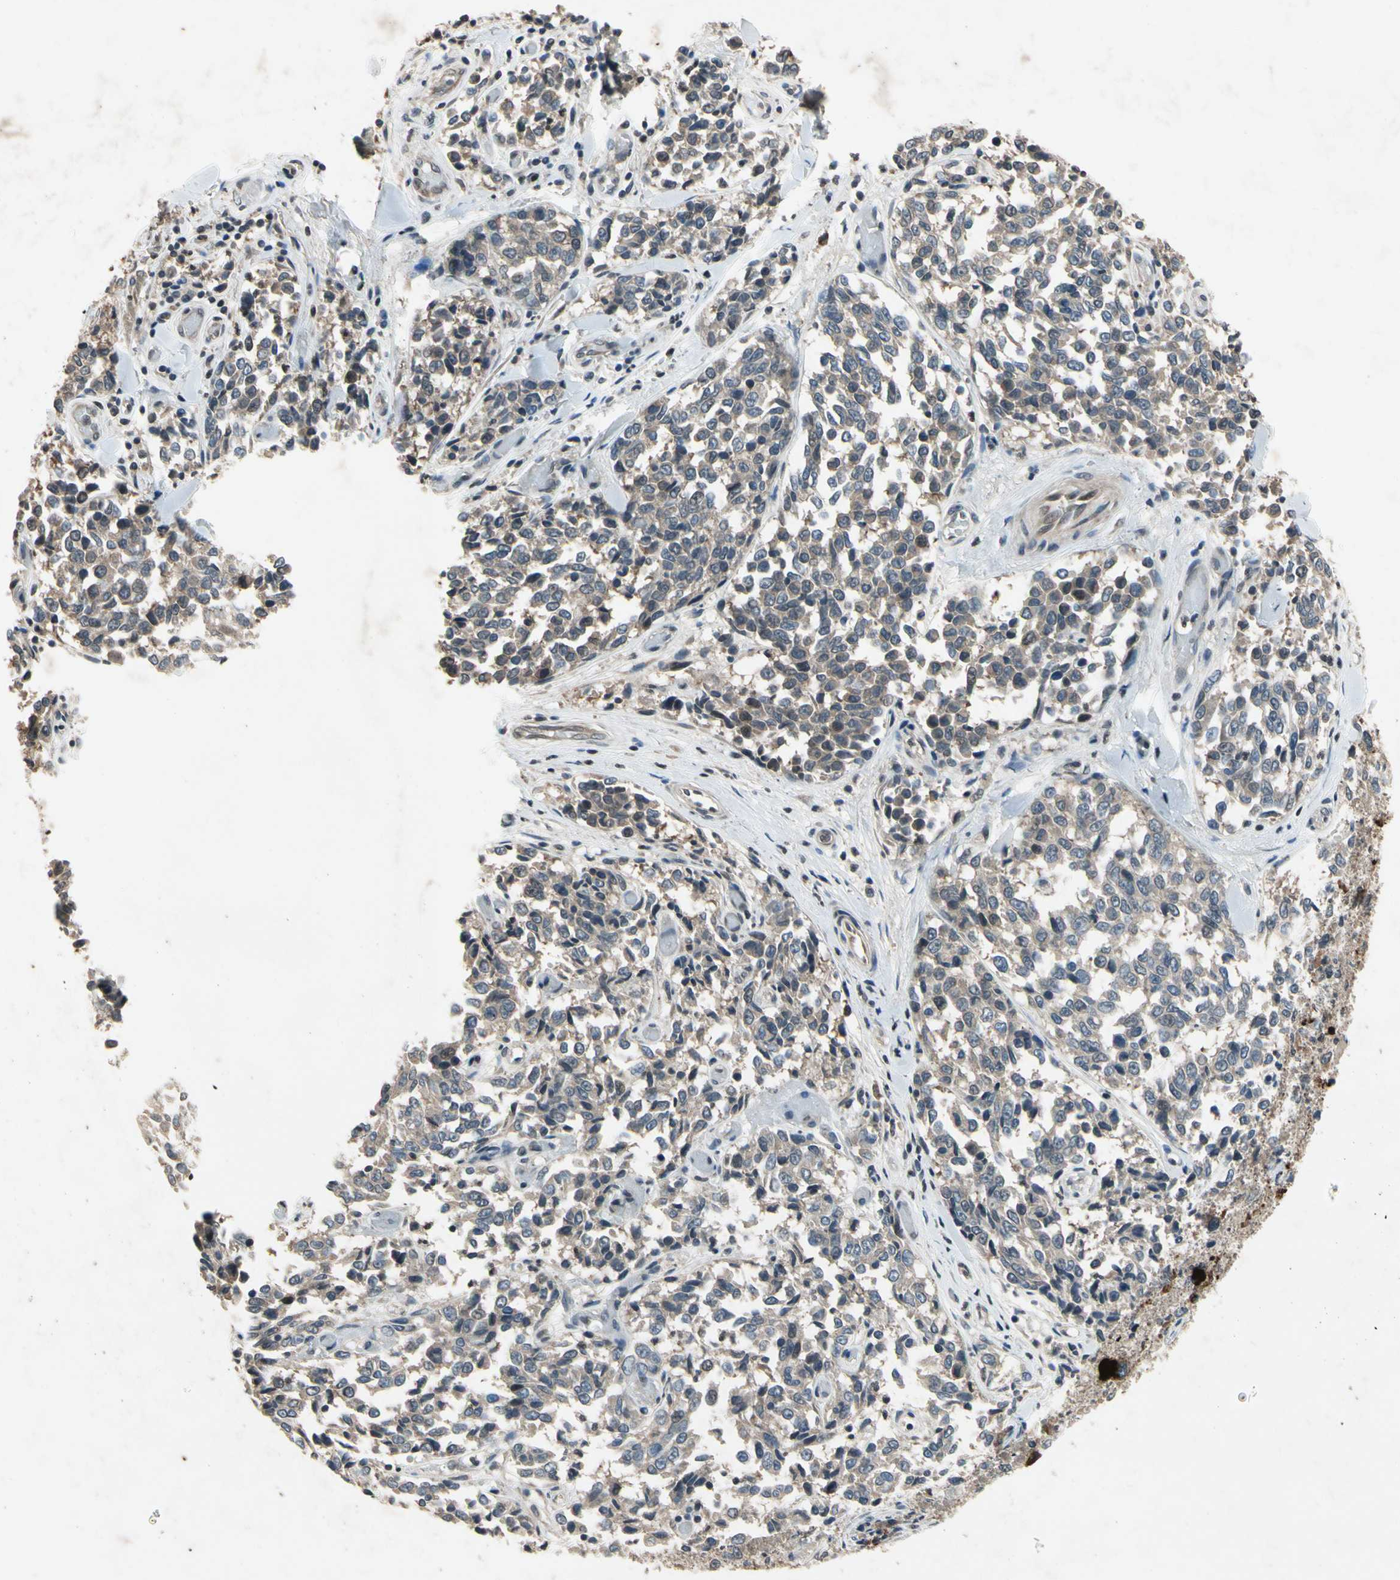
{"staining": {"intensity": "weak", "quantity": ">75%", "location": "cytoplasmic/membranous"}, "tissue": "melanoma", "cell_type": "Tumor cells", "image_type": "cancer", "snomed": [{"axis": "morphology", "description": "Malignant melanoma, NOS"}, {"axis": "topography", "description": "Skin"}], "caption": "Malignant melanoma tissue demonstrates weak cytoplasmic/membranous expression in about >75% of tumor cells (Stains: DAB in brown, nuclei in blue, Microscopy: brightfield microscopy at high magnification).", "gene": "DPY19L3", "patient": {"sex": "female", "age": 64}}